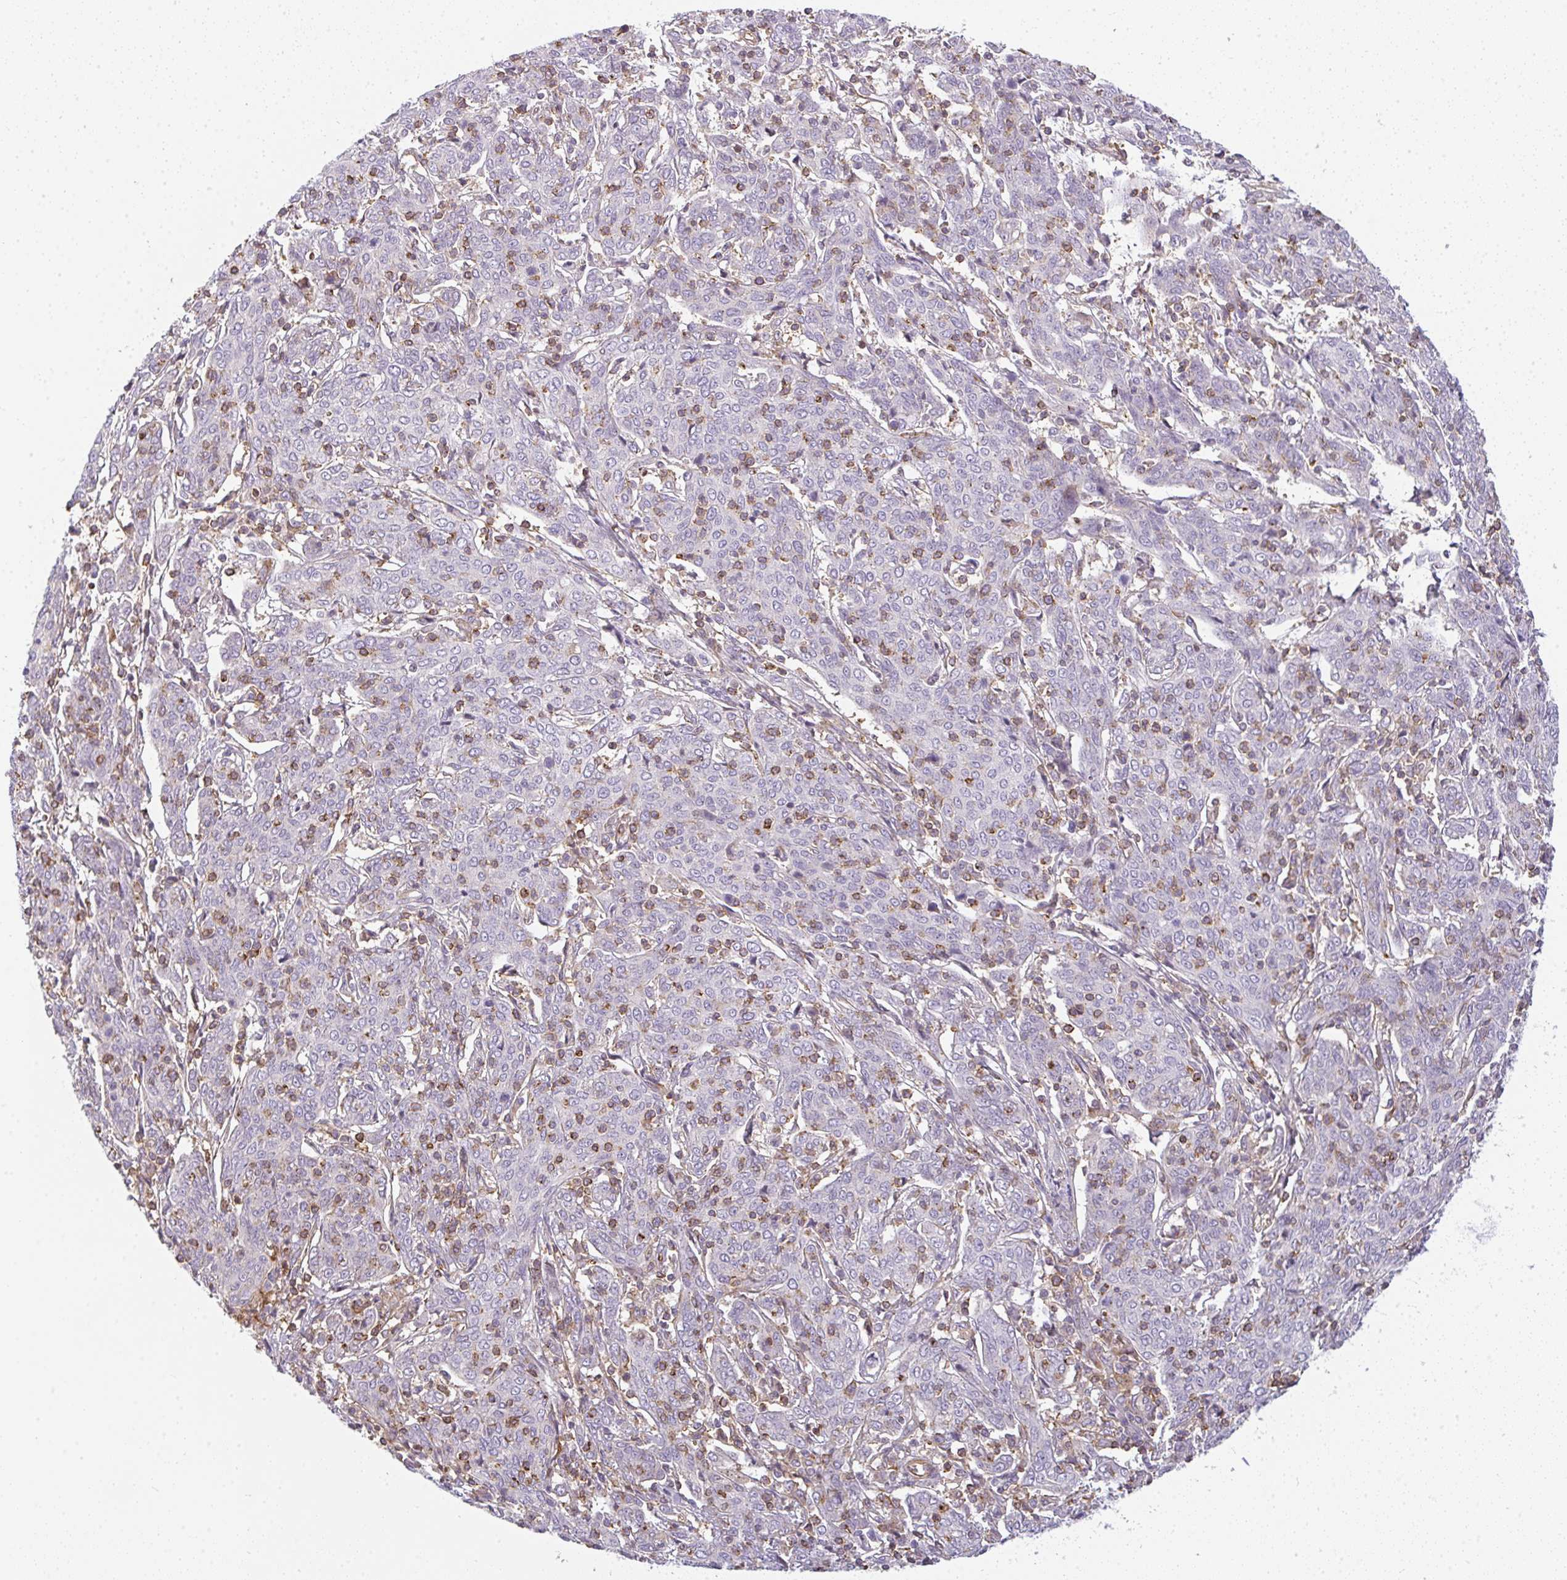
{"staining": {"intensity": "negative", "quantity": "none", "location": "none"}, "tissue": "cervical cancer", "cell_type": "Tumor cells", "image_type": "cancer", "snomed": [{"axis": "morphology", "description": "Squamous cell carcinoma, NOS"}, {"axis": "topography", "description": "Cervix"}], "caption": "This is an IHC photomicrograph of human cervical cancer (squamous cell carcinoma). There is no positivity in tumor cells.", "gene": "SULF1", "patient": {"sex": "female", "age": 67}}